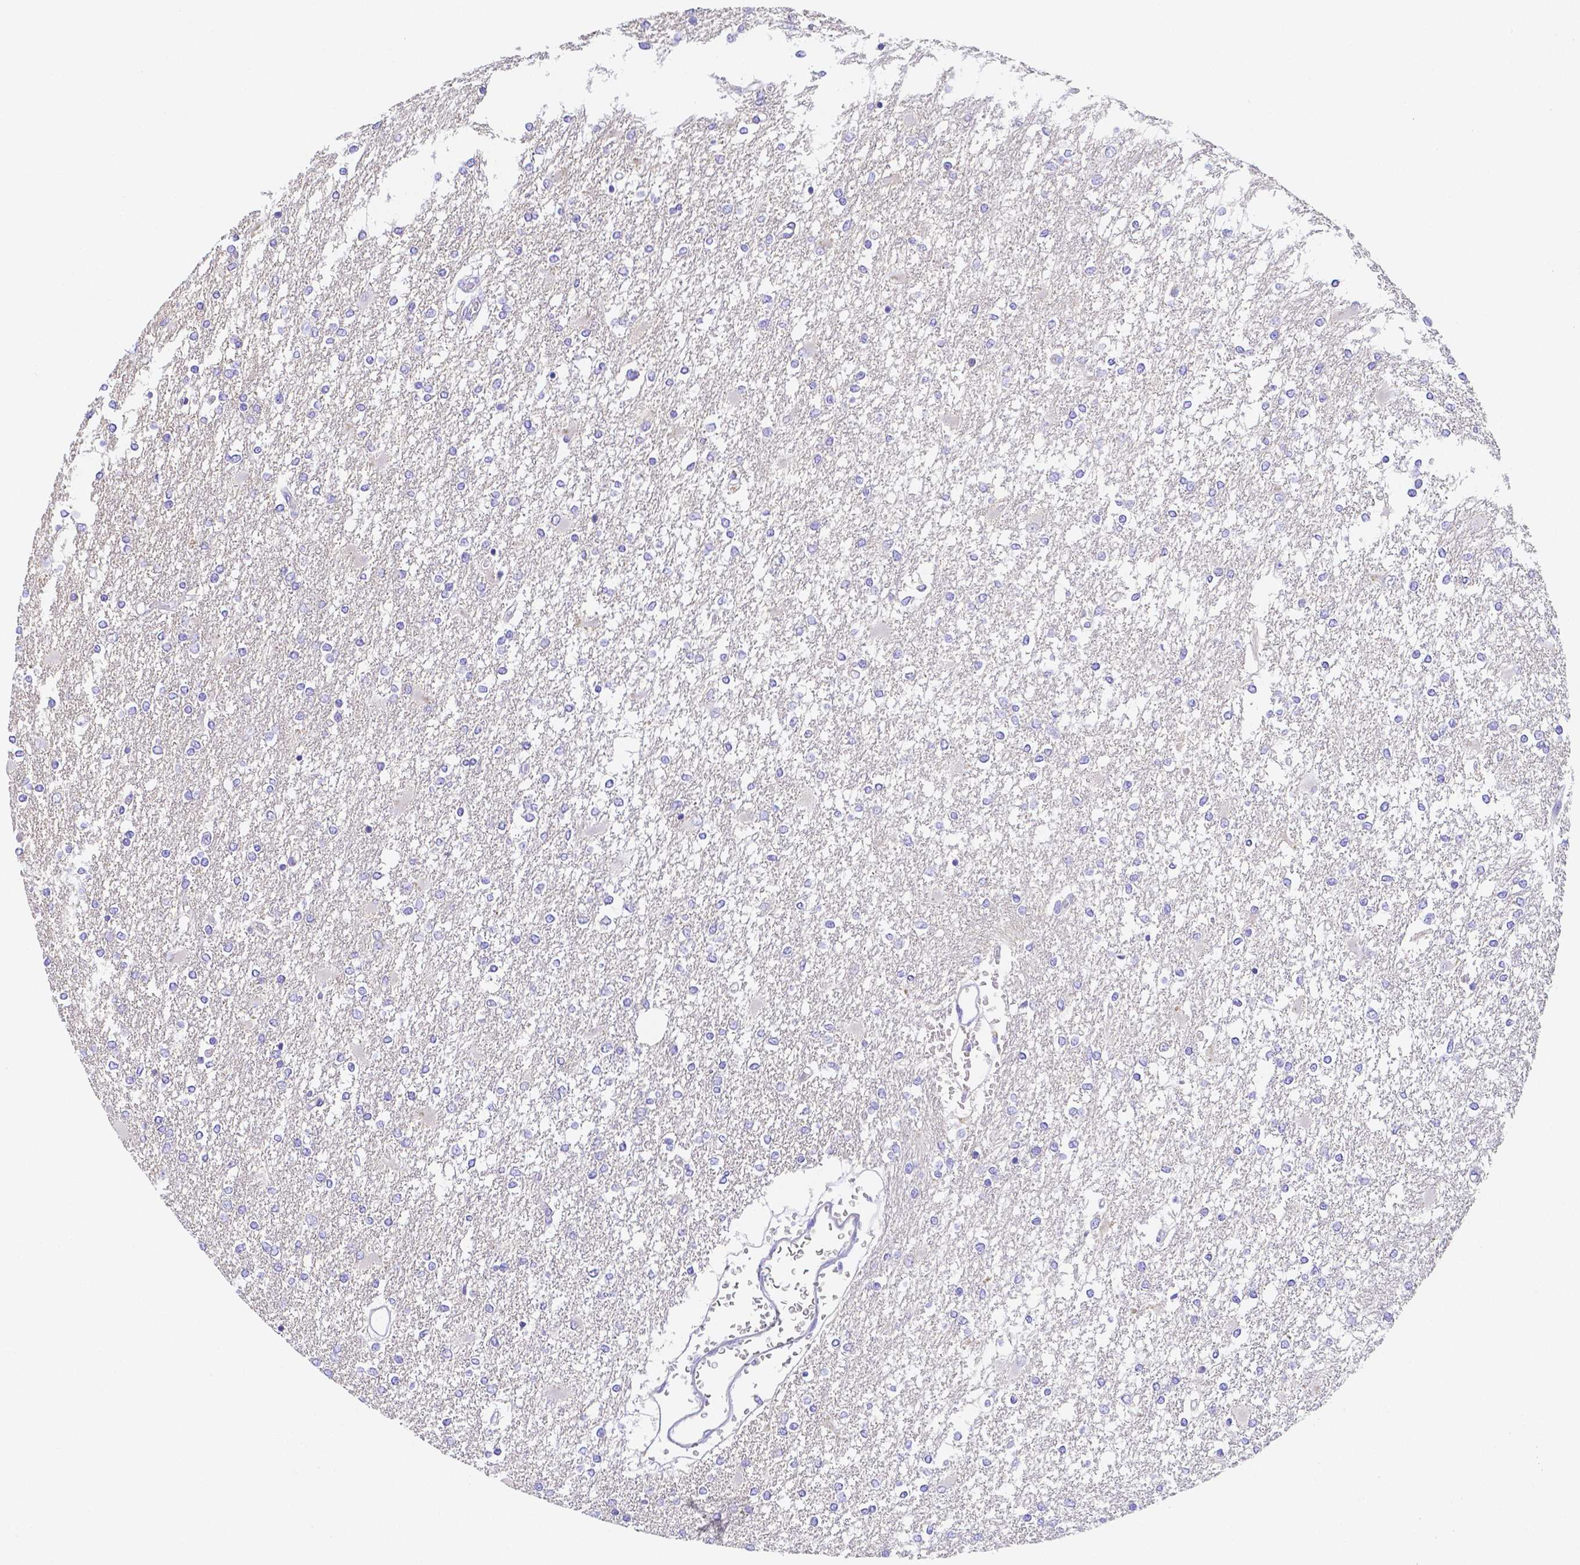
{"staining": {"intensity": "negative", "quantity": "none", "location": "none"}, "tissue": "glioma", "cell_type": "Tumor cells", "image_type": "cancer", "snomed": [{"axis": "morphology", "description": "Glioma, malignant, High grade"}, {"axis": "topography", "description": "Cerebral cortex"}], "caption": "Human glioma stained for a protein using IHC reveals no staining in tumor cells.", "gene": "ZG16B", "patient": {"sex": "male", "age": 79}}